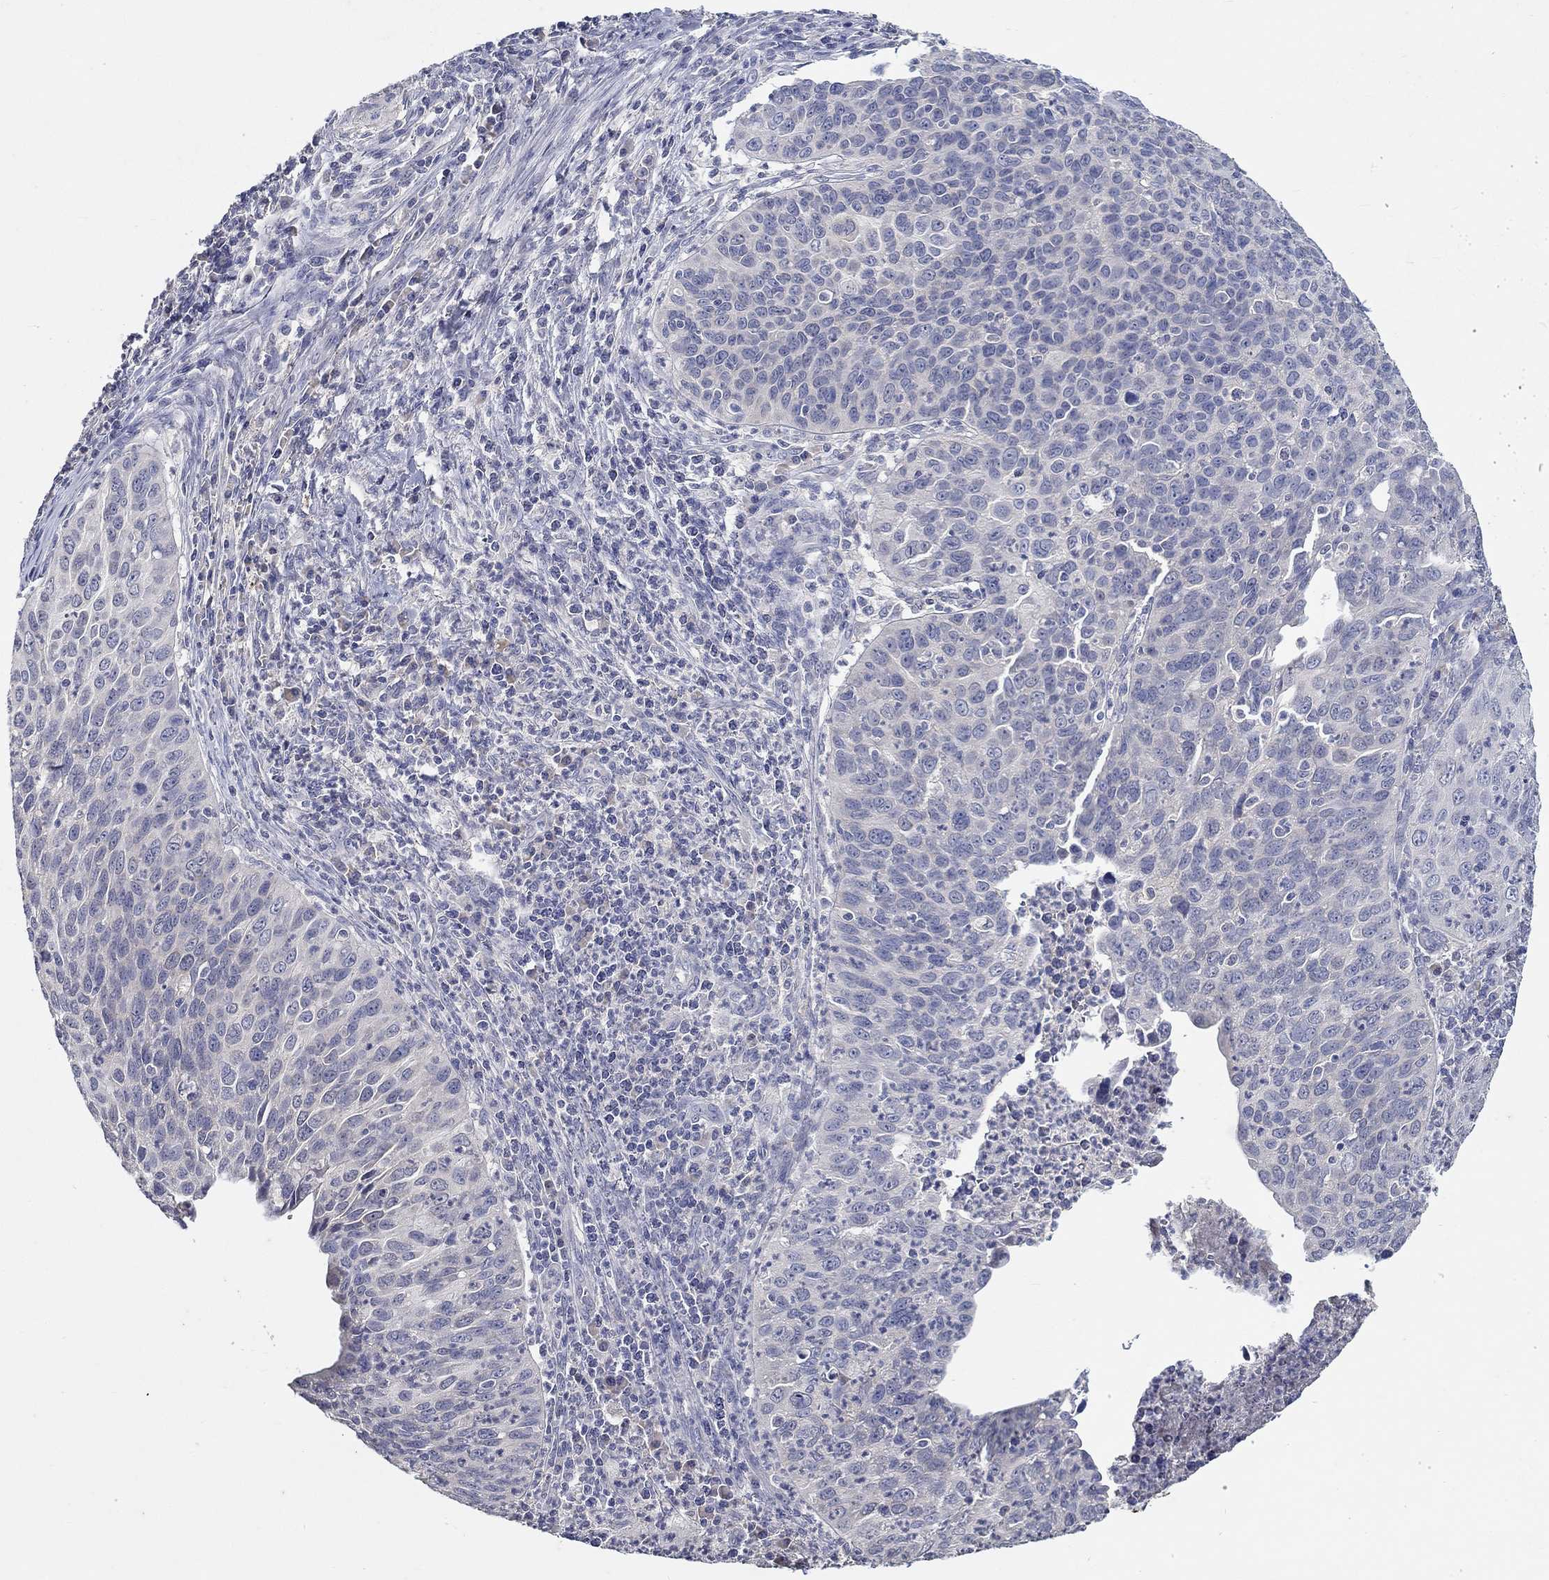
{"staining": {"intensity": "negative", "quantity": "none", "location": "none"}, "tissue": "cervical cancer", "cell_type": "Tumor cells", "image_type": "cancer", "snomed": [{"axis": "morphology", "description": "Squamous cell carcinoma, NOS"}, {"axis": "topography", "description": "Cervix"}], "caption": "Immunohistochemical staining of human cervical cancer (squamous cell carcinoma) demonstrates no significant expression in tumor cells.", "gene": "PROZ", "patient": {"sex": "female", "age": 26}}